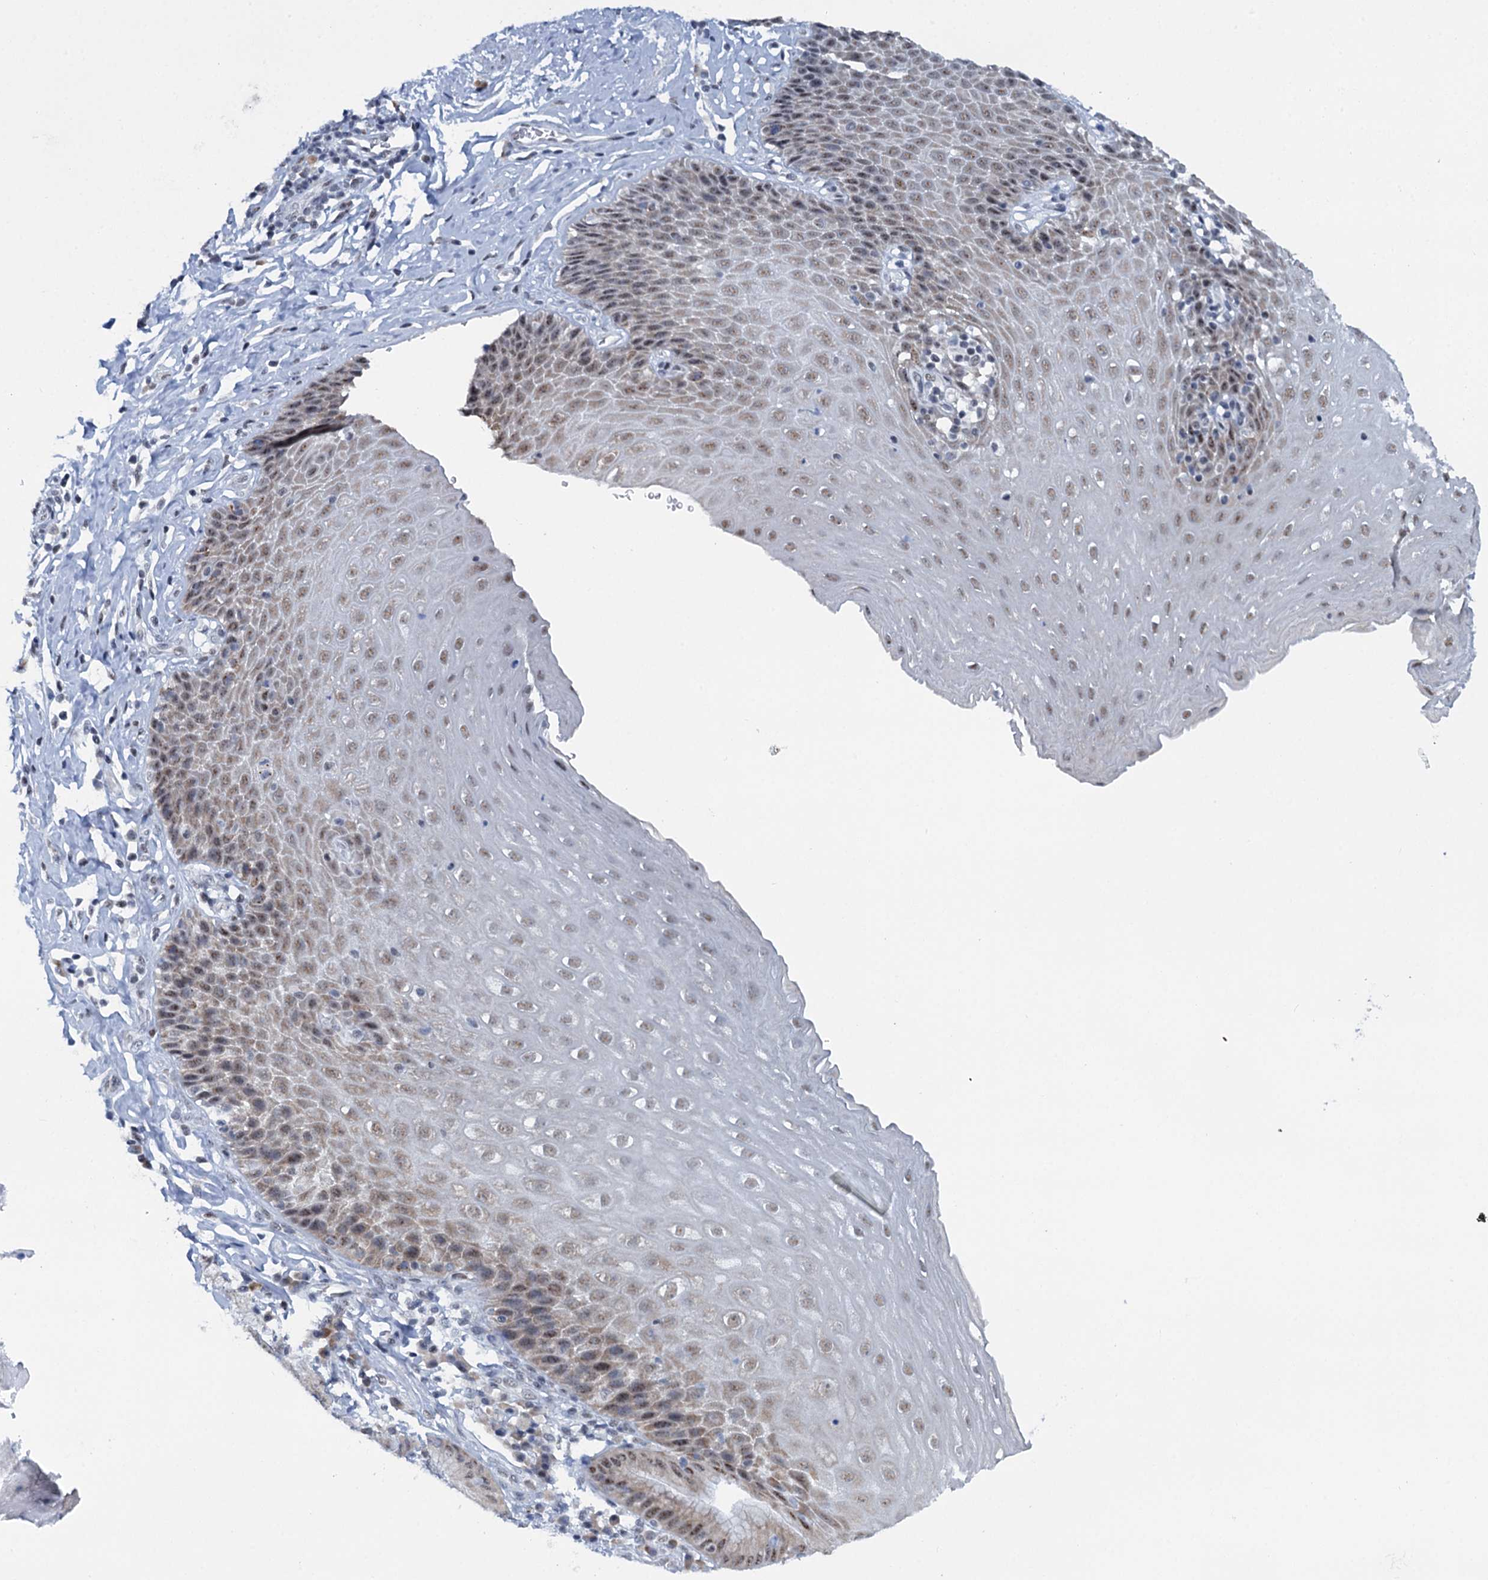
{"staining": {"intensity": "moderate", "quantity": ">75%", "location": "nuclear"}, "tissue": "esophagus", "cell_type": "Squamous epithelial cells", "image_type": "normal", "snomed": [{"axis": "morphology", "description": "Normal tissue, NOS"}, {"axis": "topography", "description": "Esophagus"}], "caption": "DAB (3,3'-diaminobenzidine) immunohistochemical staining of benign esophagus reveals moderate nuclear protein staining in about >75% of squamous epithelial cells.", "gene": "SREK1", "patient": {"sex": "female", "age": 61}}